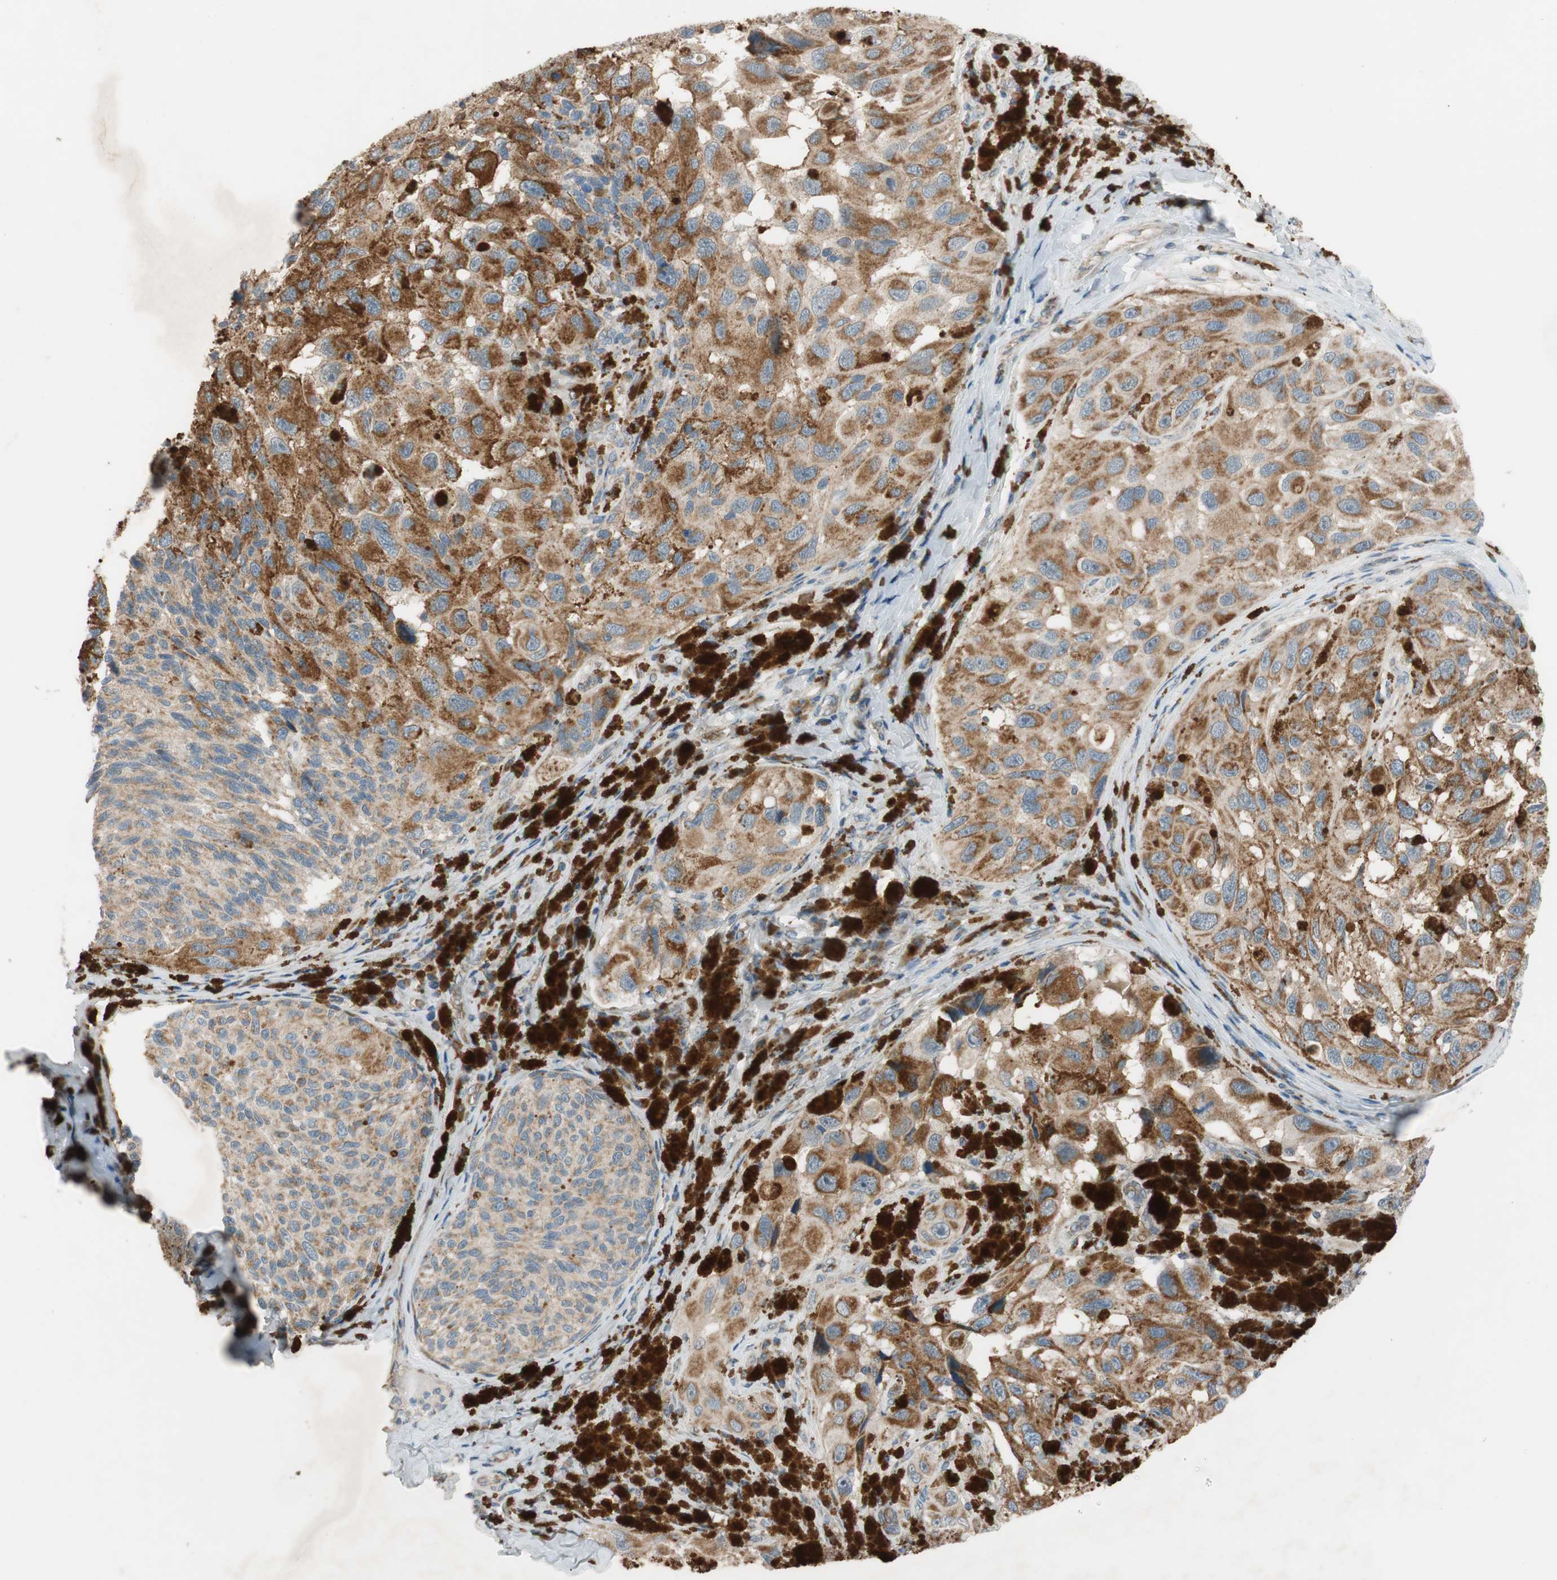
{"staining": {"intensity": "moderate", "quantity": ">75%", "location": "cytoplasmic/membranous"}, "tissue": "melanoma", "cell_type": "Tumor cells", "image_type": "cancer", "snomed": [{"axis": "morphology", "description": "Malignant melanoma, NOS"}, {"axis": "topography", "description": "Skin"}], "caption": "Immunohistochemical staining of melanoma reveals moderate cytoplasmic/membranous protein staining in about >75% of tumor cells.", "gene": "GYPC", "patient": {"sex": "female", "age": 73}}